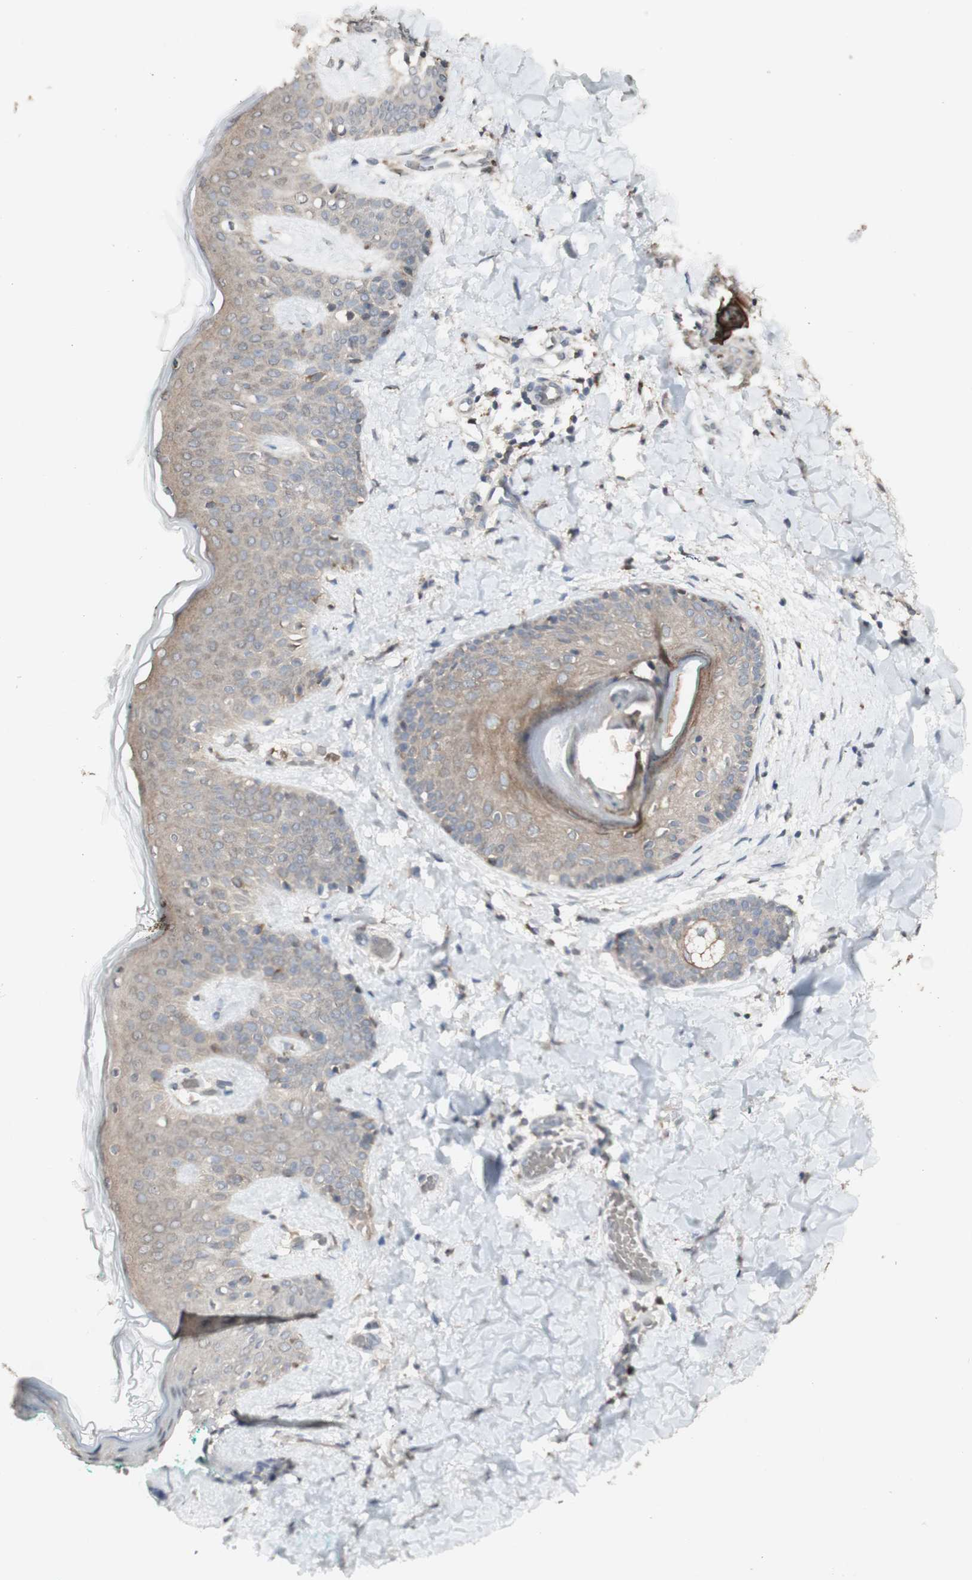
{"staining": {"intensity": "negative", "quantity": "none", "location": "none"}, "tissue": "skin", "cell_type": "Fibroblasts", "image_type": "normal", "snomed": [{"axis": "morphology", "description": "Normal tissue, NOS"}, {"axis": "topography", "description": "Skin"}], "caption": "An image of human skin is negative for staining in fibroblasts. The staining is performed using DAB (3,3'-diaminobenzidine) brown chromogen with nuclei counter-stained in using hematoxylin.", "gene": "ATP6V1E1", "patient": {"sex": "male", "age": 16}}